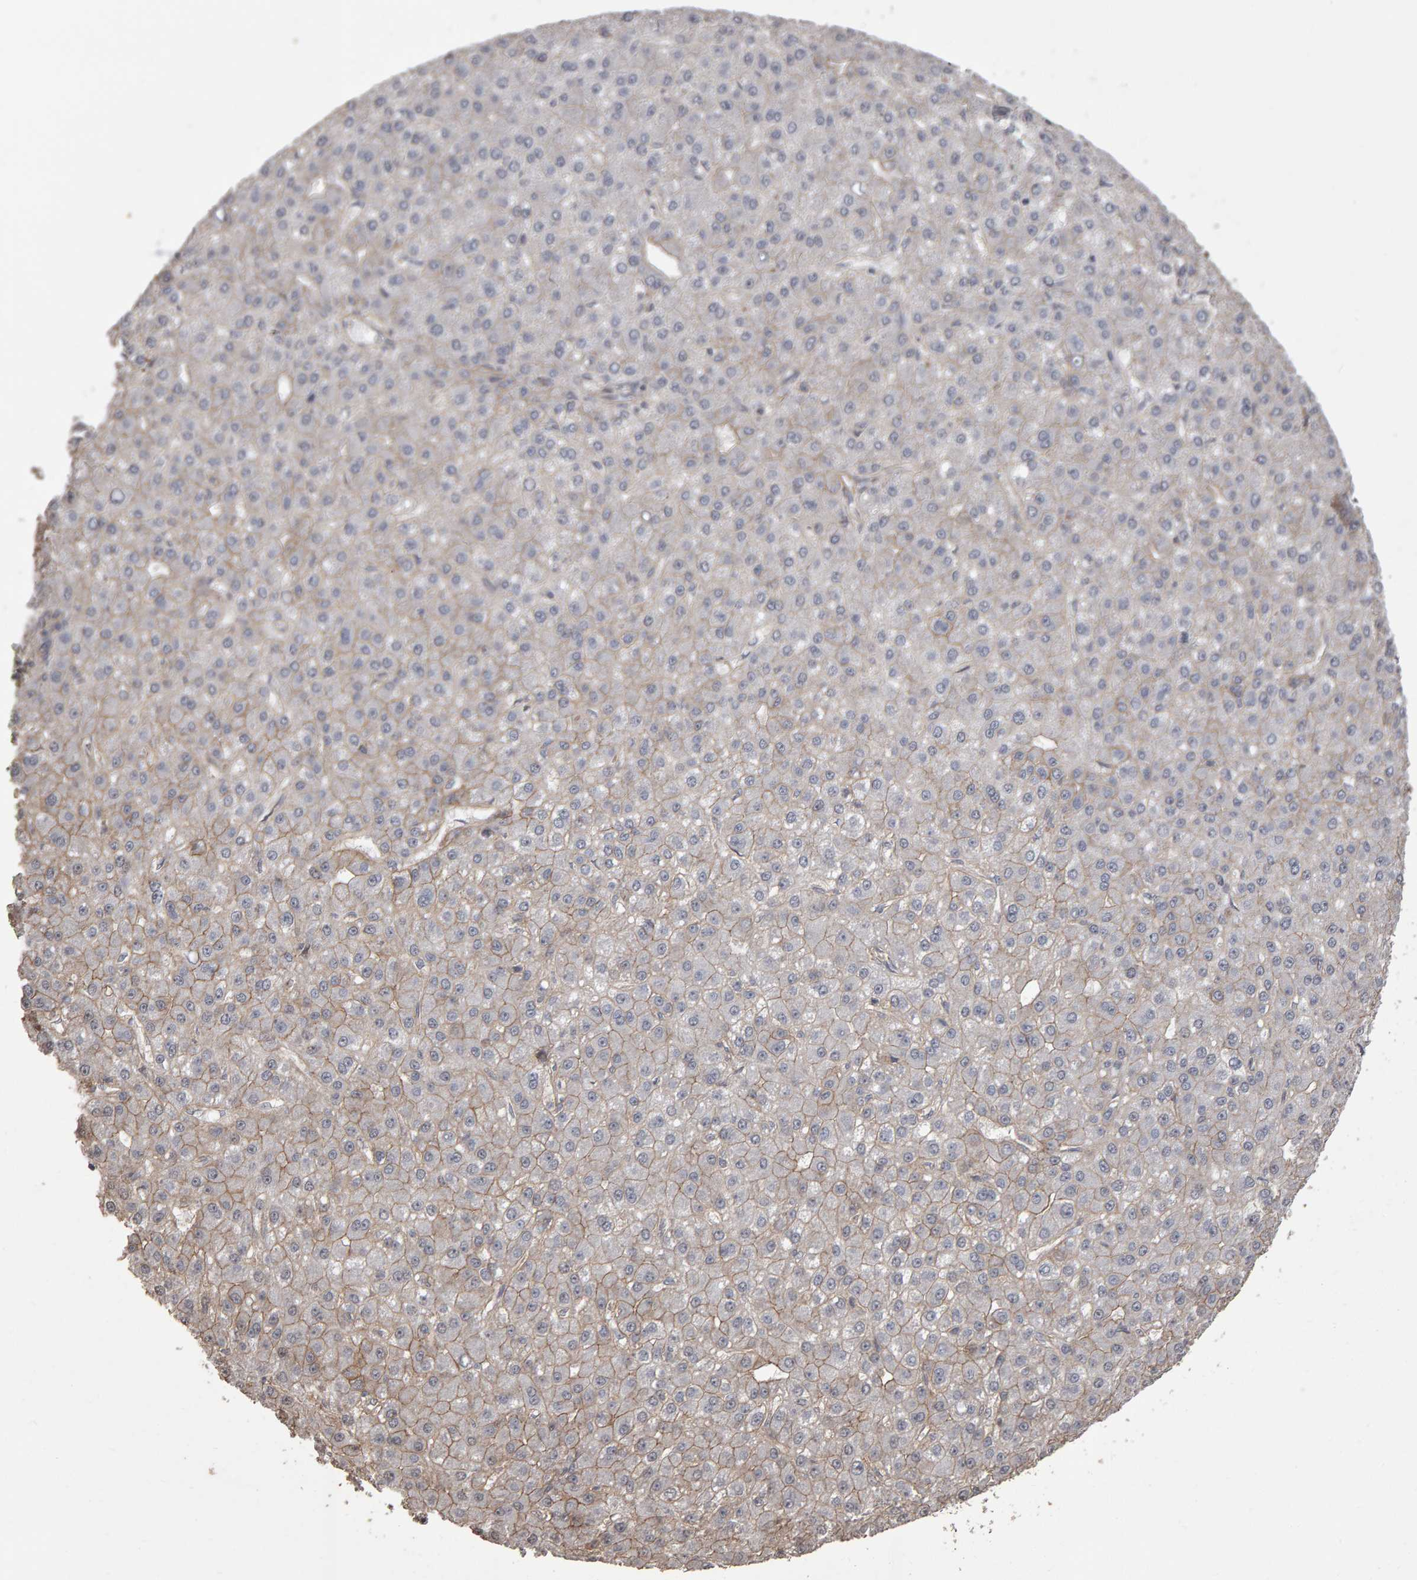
{"staining": {"intensity": "weak", "quantity": "25%-75%", "location": "cytoplasmic/membranous"}, "tissue": "liver cancer", "cell_type": "Tumor cells", "image_type": "cancer", "snomed": [{"axis": "morphology", "description": "Carcinoma, Hepatocellular, NOS"}, {"axis": "topography", "description": "Liver"}], "caption": "The histopathology image reveals immunohistochemical staining of liver cancer (hepatocellular carcinoma). There is weak cytoplasmic/membranous staining is identified in about 25%-75% of tumor cells.", "gene": "SCRIB", "patient": {"sex": "male", "age": 67}}